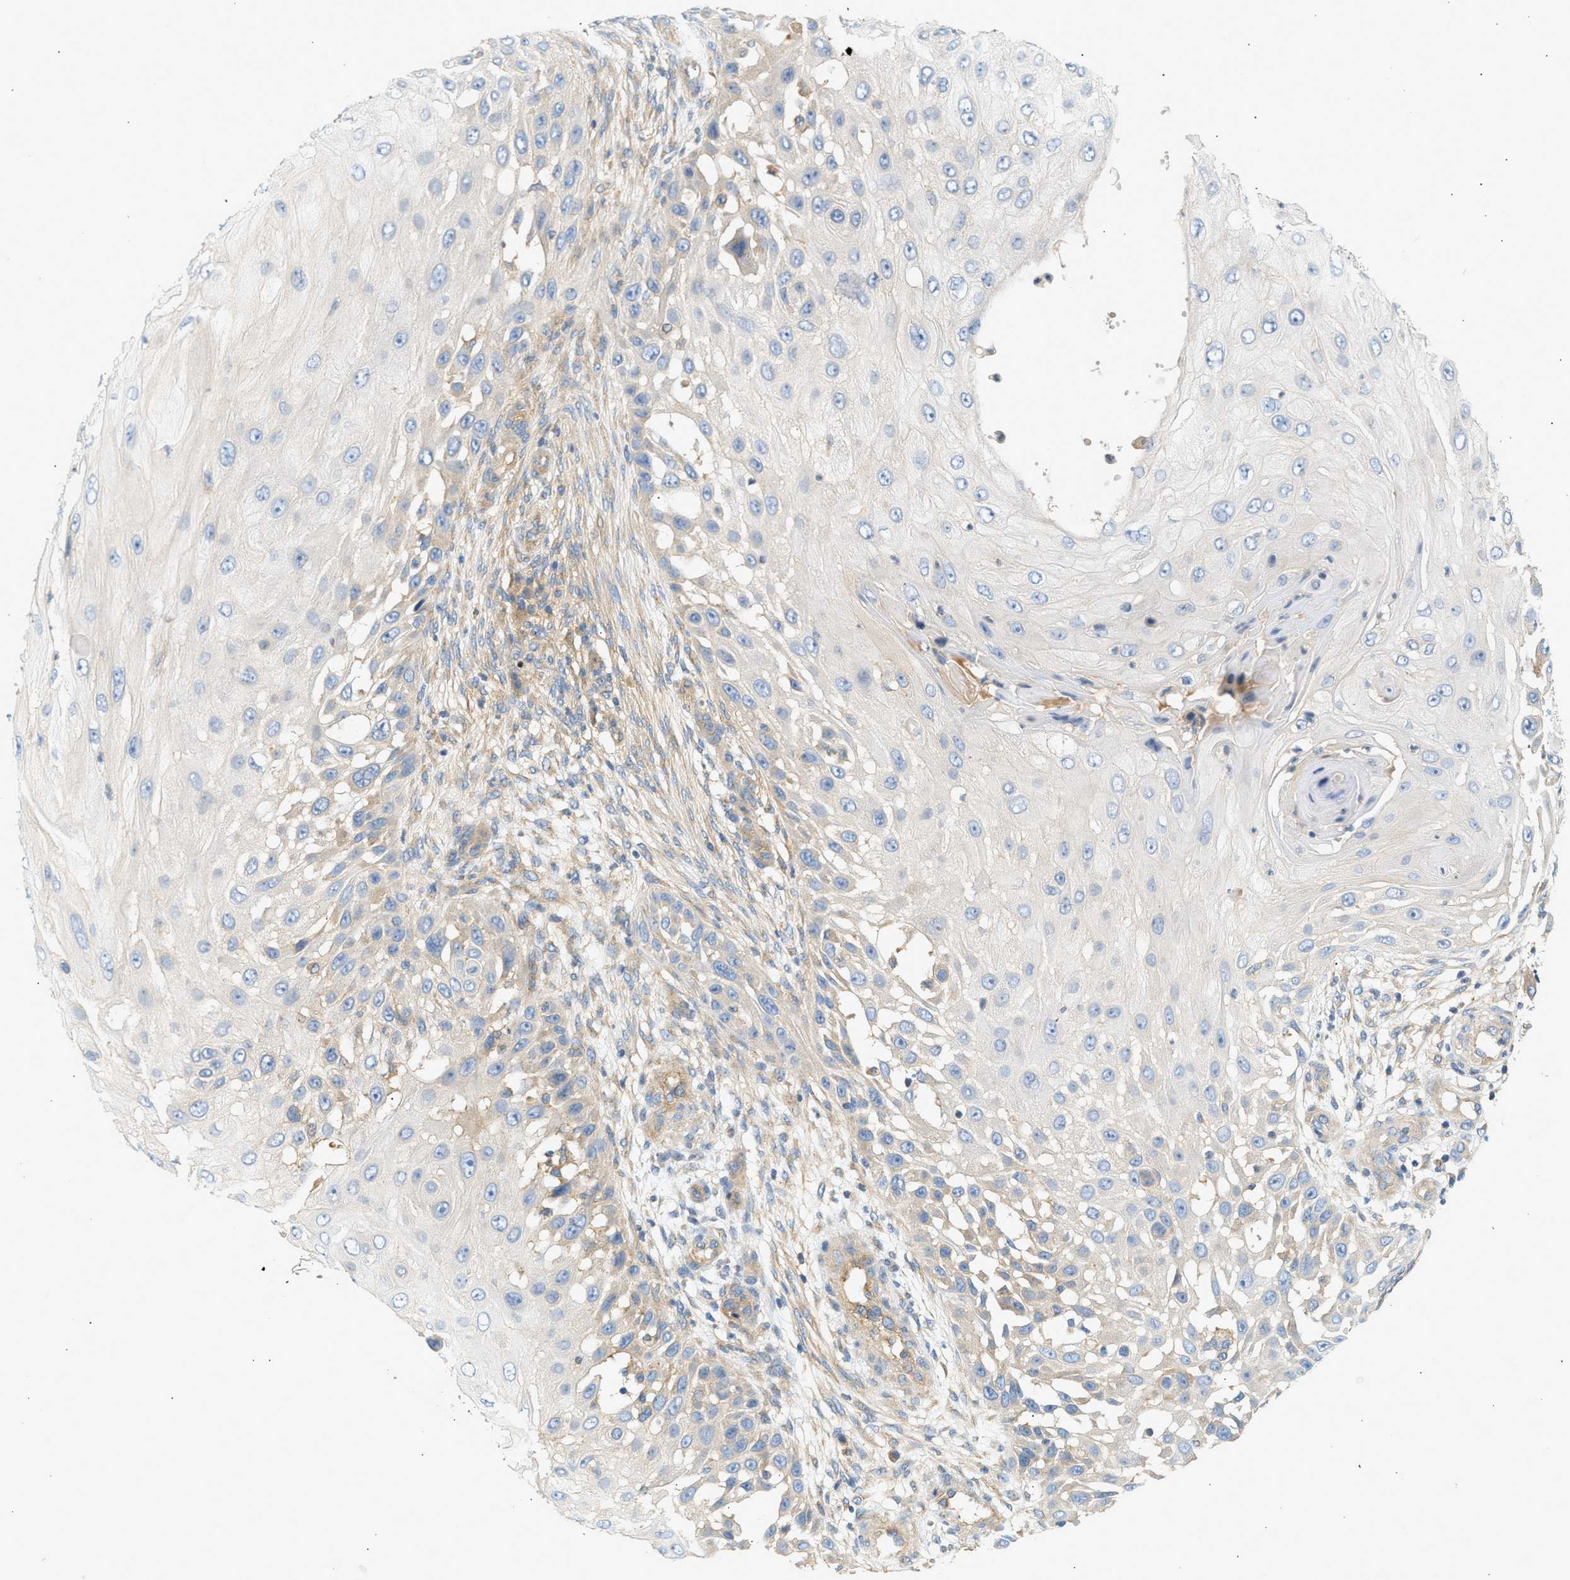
{"staining": {"intensity": "weak", "quantity": "<25%", "location": "cytoplasmic/membranous"}, "tissue": "skin cancer", "cell_type": "Tumor cells", "image_type": "cancer", "snomed": [{"axis": "morphology", "description": "Squamous cell carcinoma, NOS"}, {"axis": "topography", "description": "Skin"}], "caption": "A micrograph of human skin squamous cell carcinoma is negative for staining in tumor cells.", "gene": "PAFAH1B1", "patient": {"sex": "female", "age": 44}}